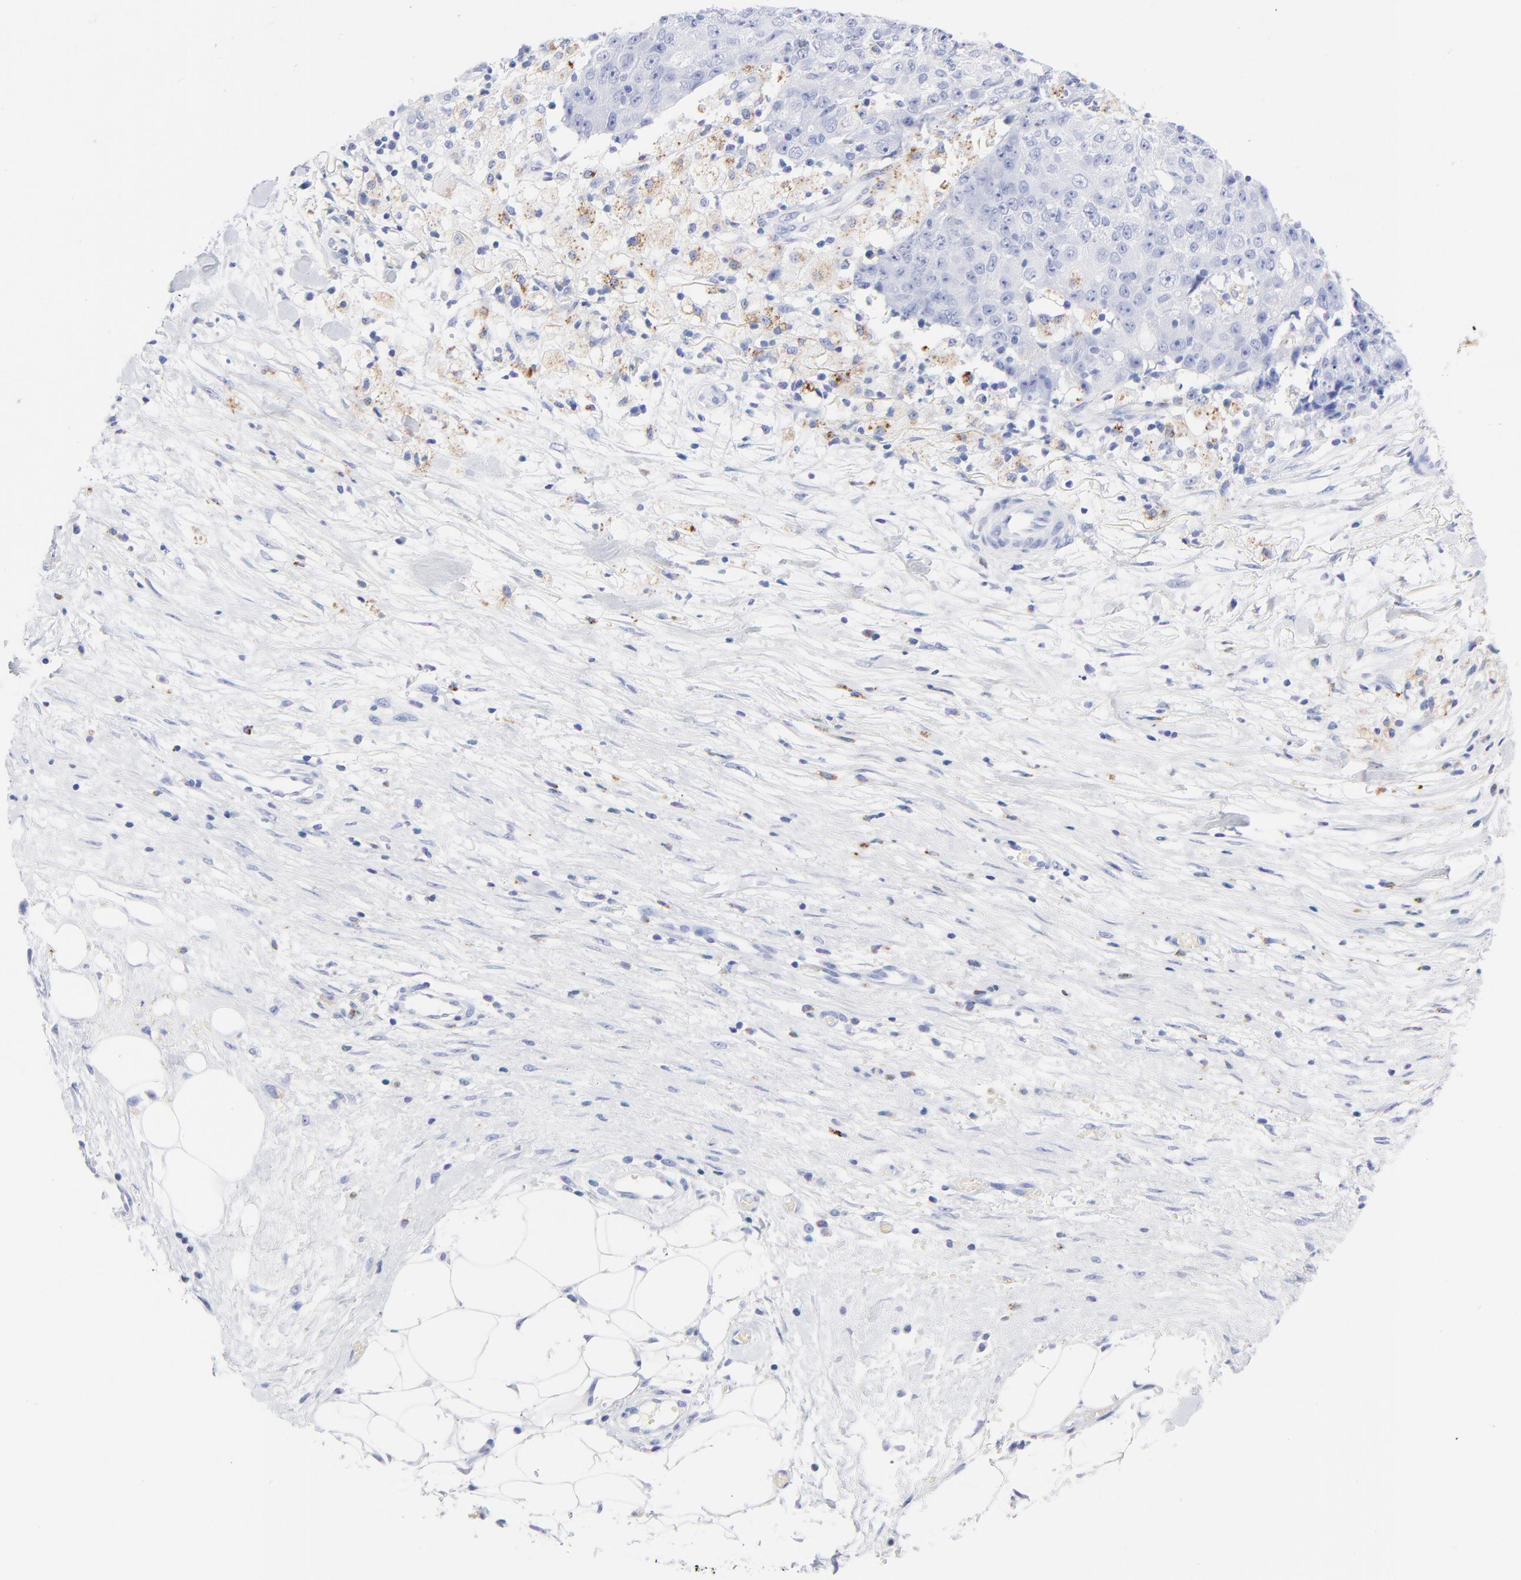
{"staining": {"intensity": "negative", "quantity": "none", "location": "none"}, "tissue": "ovarian cancer", "cell_type": "Tumor cells", "image_type": "cancer", "snomed": [{"axis": "morphology", "description": "Carcinoma, endometroid"}, {"axis": "topography", "description": "Ovary"}], "caption": "Immunohistochemical staining of ovarian cancer (endometroid carcinoma) displays no significant expression in tumor cells.", "gene": "CPVL", "patient": {"sex": "female", "age": 42}}